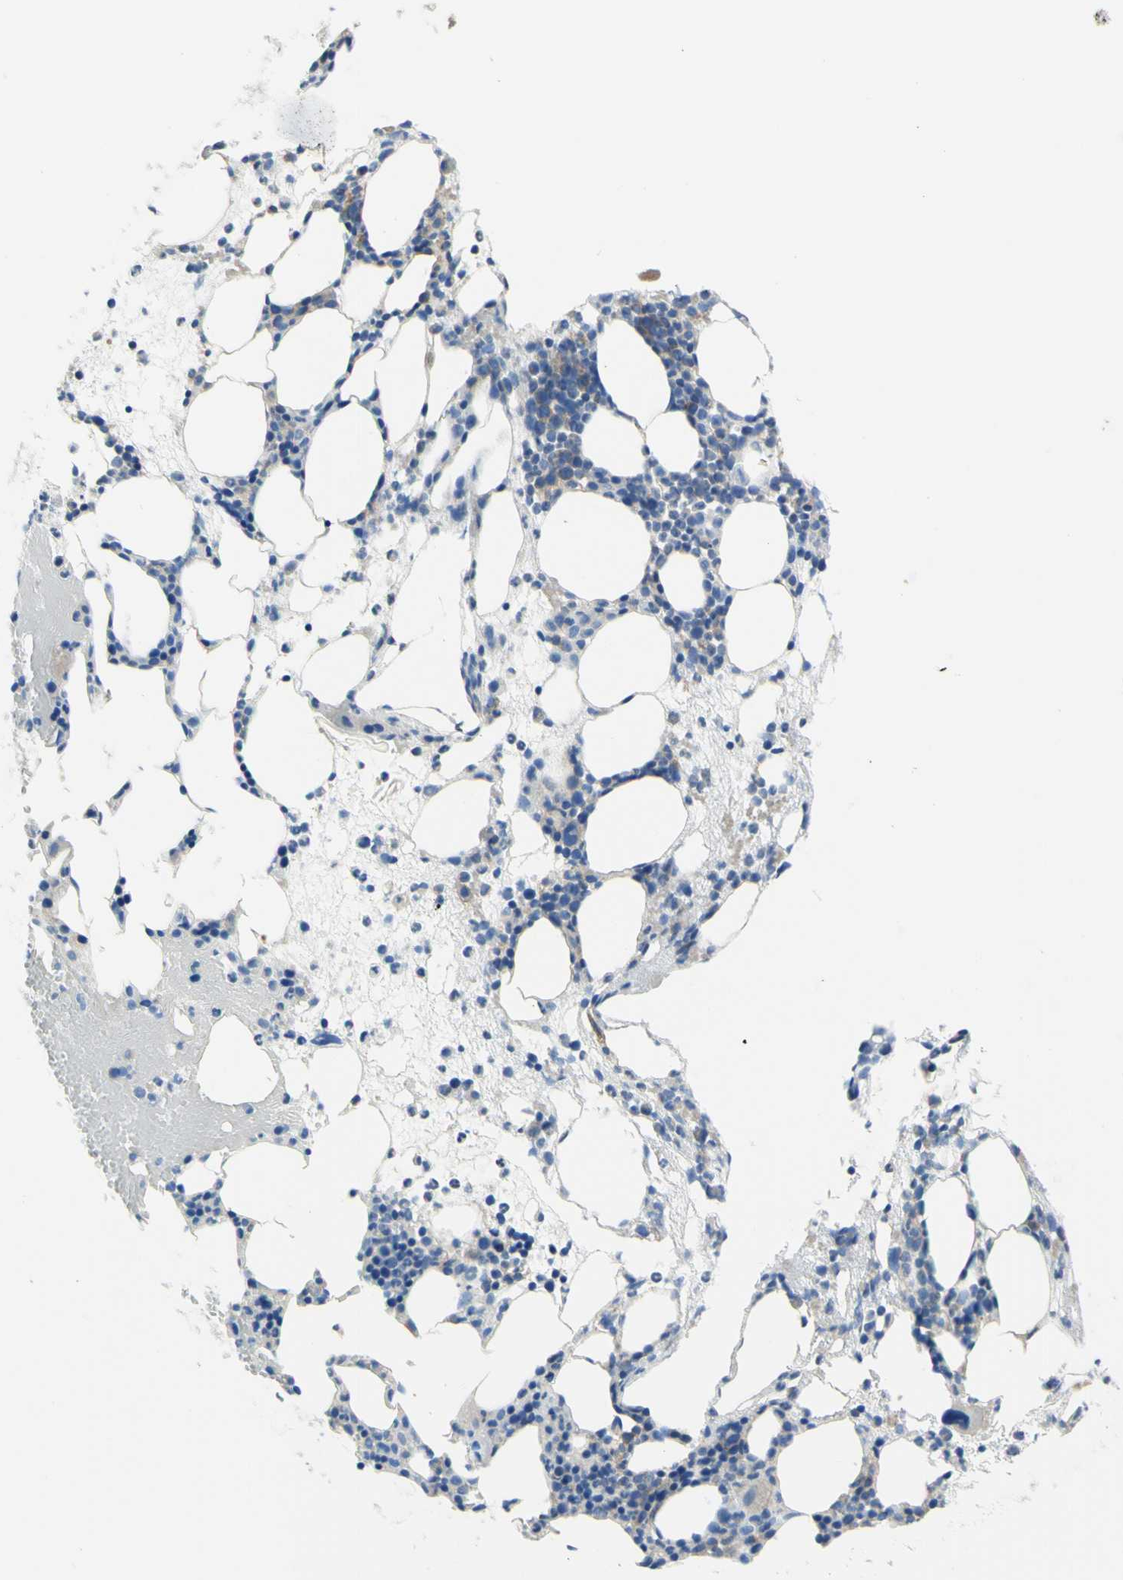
{"staining": {"intensity": "weak", "quantity": "<25%", "location": "cytoplasmic/membranous"}, "tissue": "bone marrow", "cell_type": "Hematopoietic cells", "image_type": "normal", "snomed": [{"axis": "morphology", "description": "Normal tissue, NOS"}, {"axis": "morphology", "description": "Inflammation, NOS"}, {"axis": "topography", "description": "Bone marrow"}], "caption": "Hematopoietic cells show no significant staining in benign bone marrow. The staining is performed using DAB brown chromogen with nuclei counter-stained in using hematoxylin.", "gene": "RETREG2", "patient": {"sex": "female", "age": 79}}